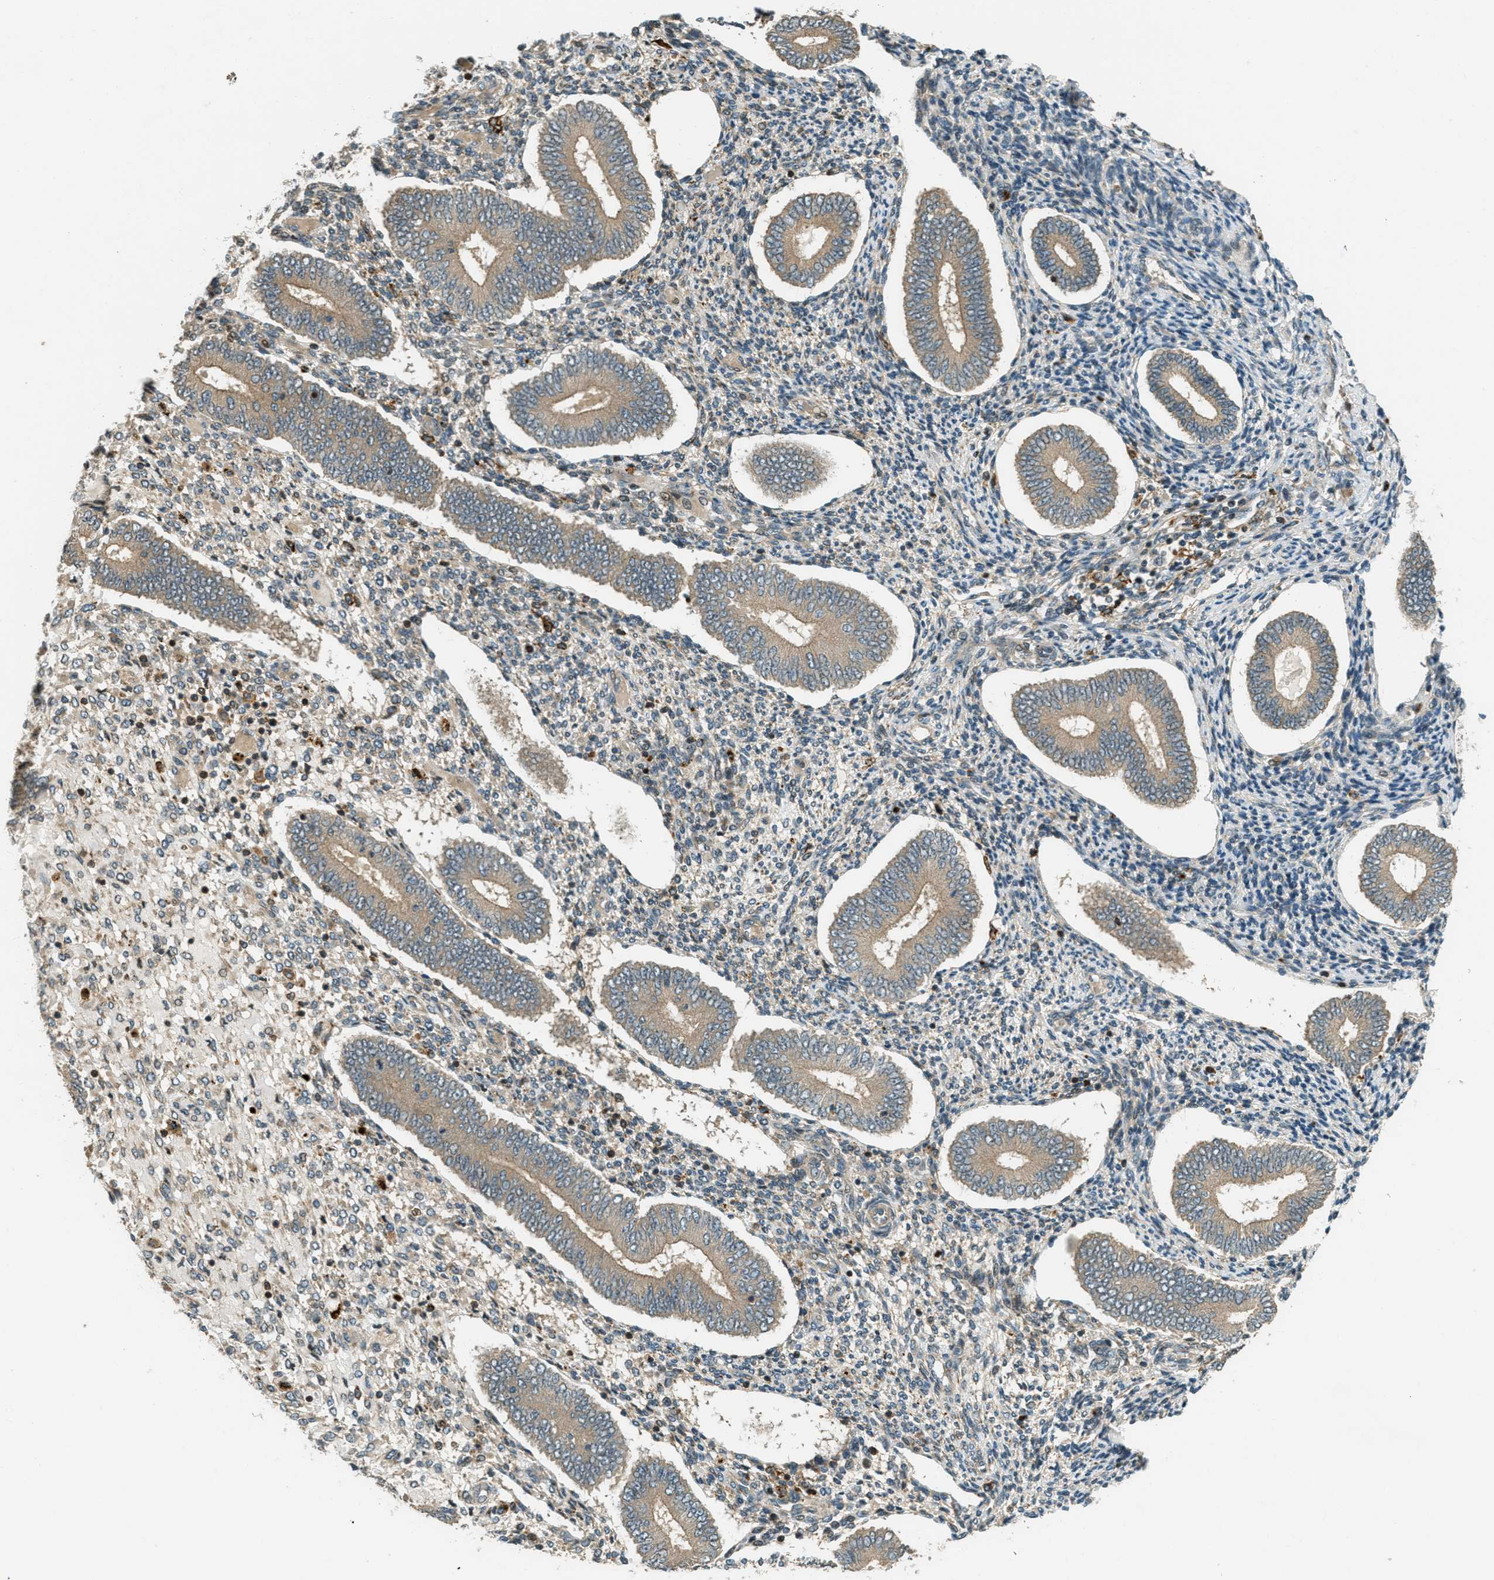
{"staining": {"intensity": "weak", "quantity": "<25%", "location": "cytoplasmic/membranous"}, "tissue": "endometrium", "cell_type": "Cells in endometrial stroma", "image_type": "normal", "snomed": [{"axis": "morphology", "description": "Normal tissue, NOS"}, {"axis": "topography", "description": "Endometrium"}], "caption": "Immunohistochemistry micrograph of normal endometrium stained for a protein (brown), which exhibits no positivity in cells in endometrial stroma. The staining is performed using DAB (3,3'-diaminobenzidine) brown chromogen with nuclei counter-stained in using hematoxylin.", "gene": "PTPN23", "patient": {"sex": "female", "age": 42}}